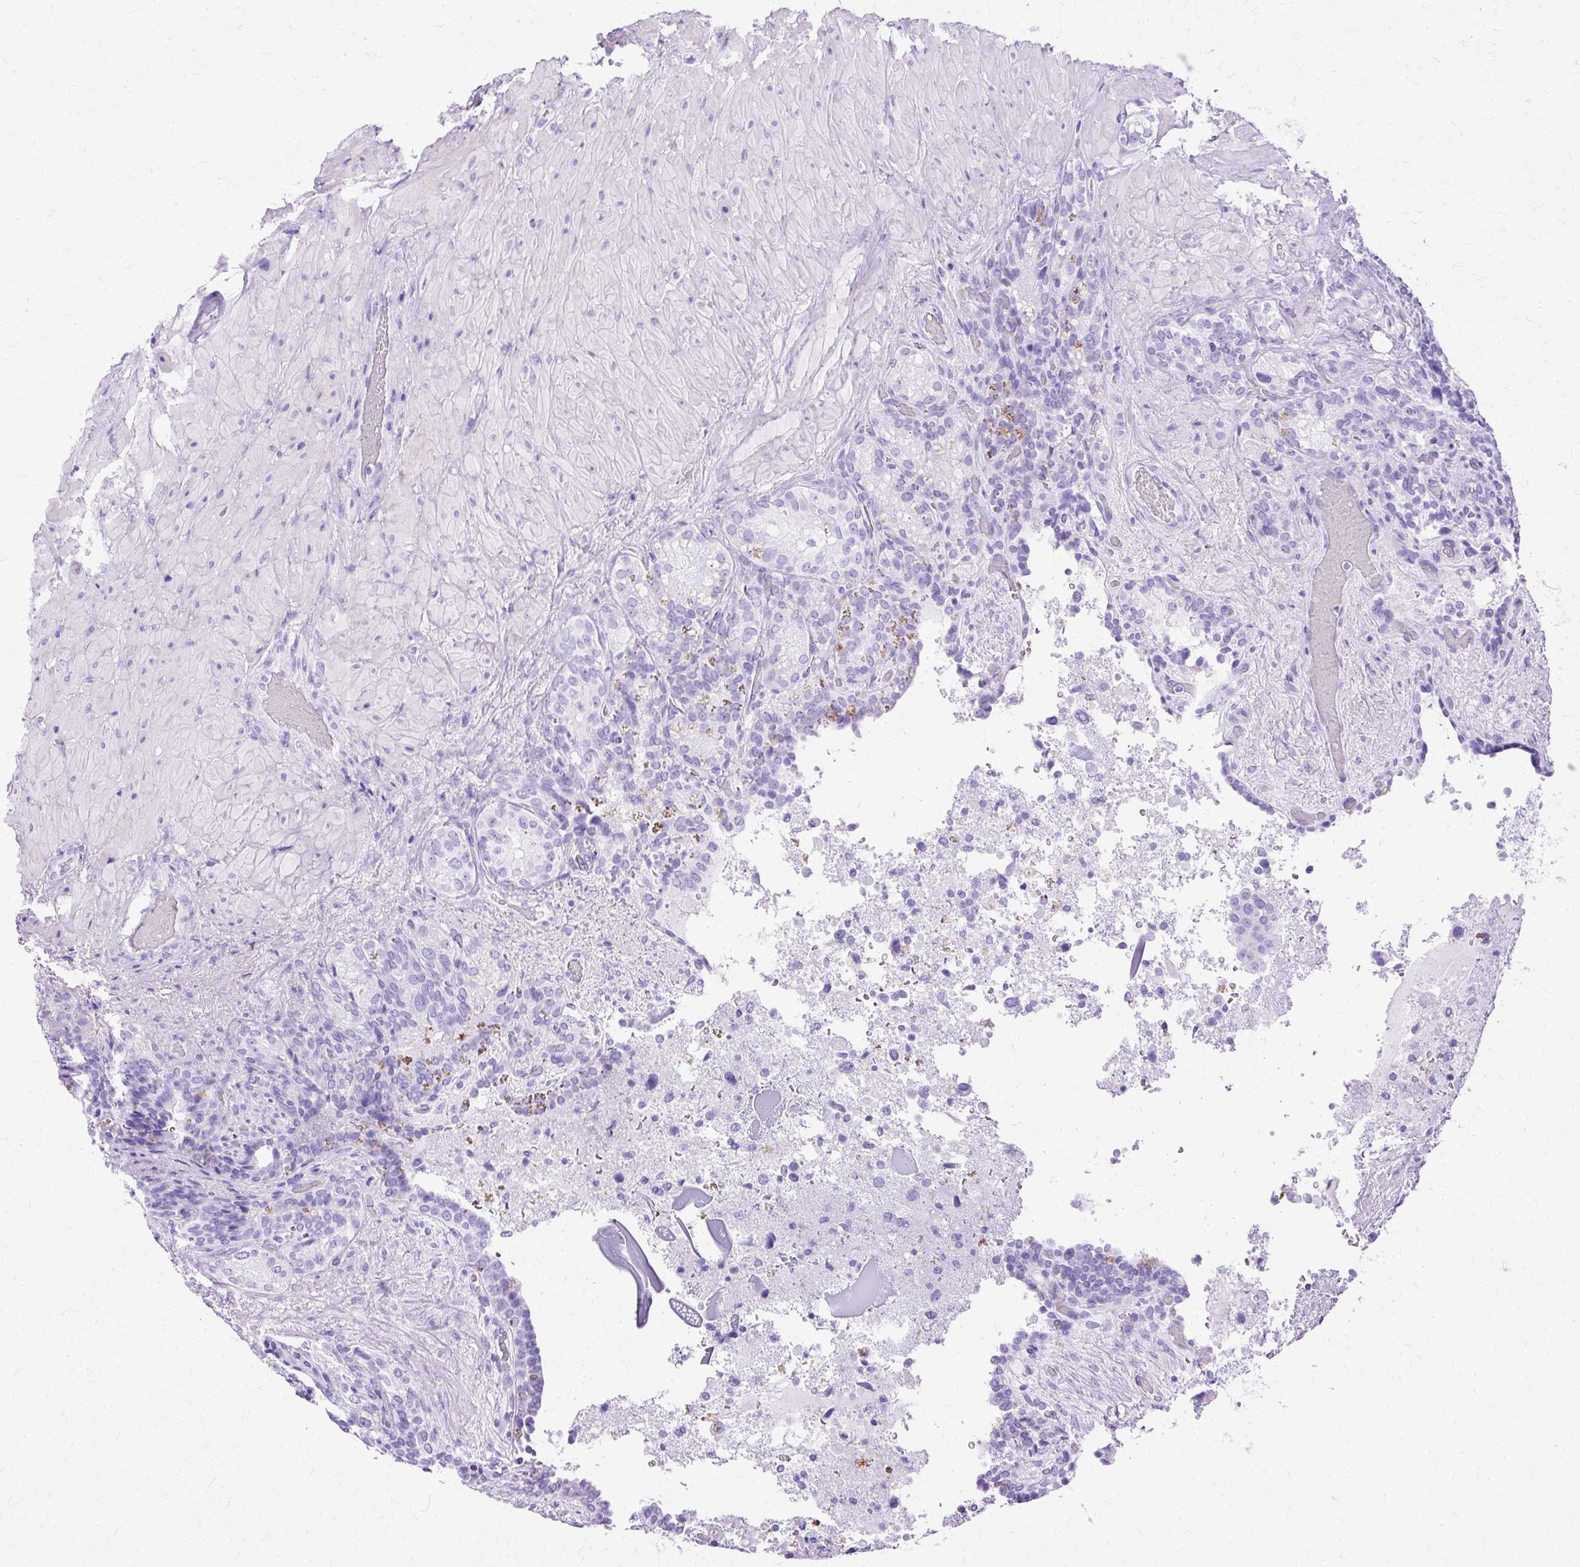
{"staining": {"intensity": "negative", "quantity": "none", "location": "none"}, "tissue": "seminal vesicle", "cell_type": "Glandular cells", "image_type": "normal", "snomed": [{"axis": "morphology", "description": "Normal tissue, NOS"}, {"axis": "topography", "description": "Seminal veicle"}], "caption": "Seminal vesicle was stained to show a protein in brown. There is no significant expression in glandular cells. Brightfield microscopy of immunohistochemistry (IHC) stained with DAB (3,3'-diaminobenzidine) (brown) and hematoxylin (blue), captured at high magnification.", "gene": "SLC8A2", "patient": {"sex": "male", "age": 69}}